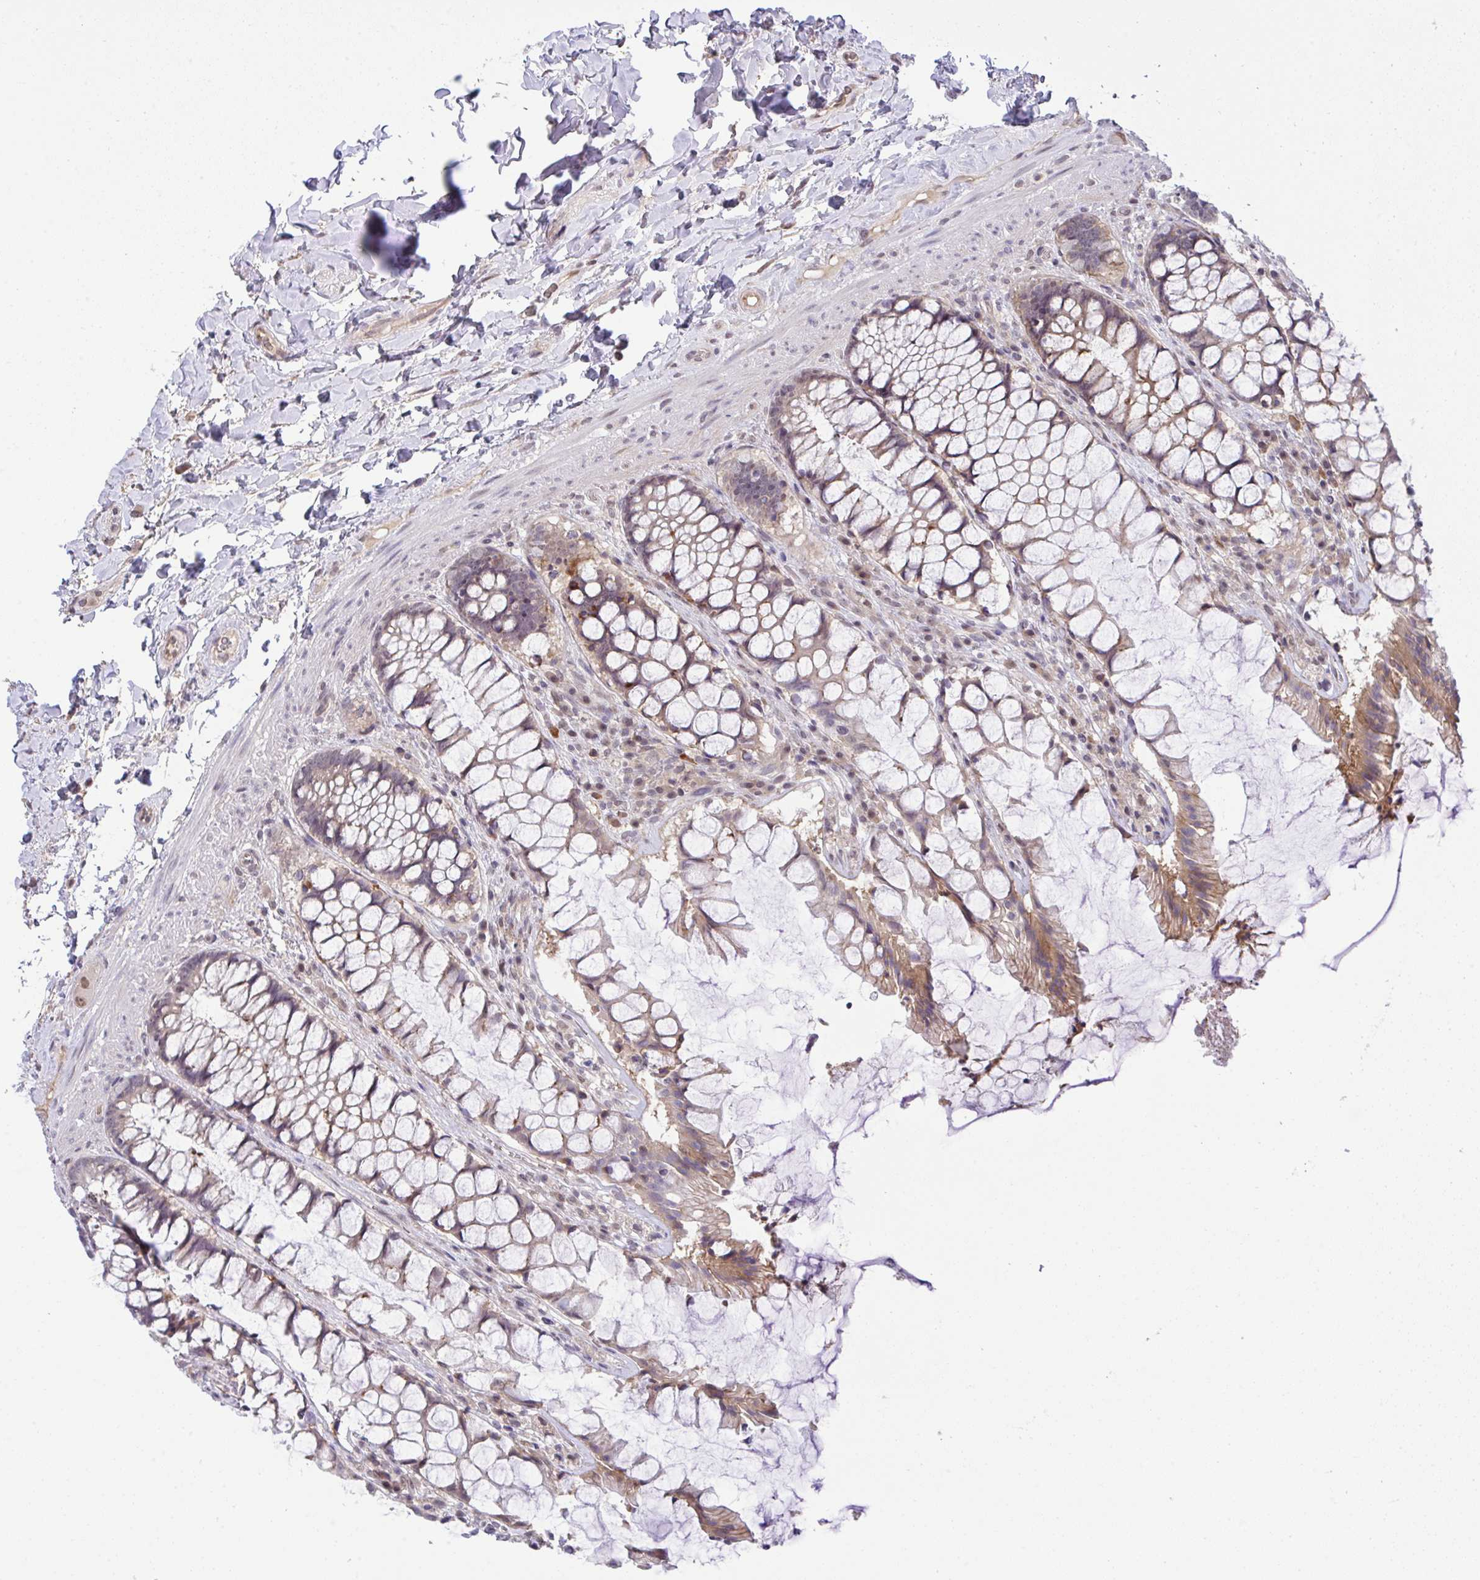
{"staining": {"intensity": "moderate", "quantity": ">75%", "location": "cytoplasmic/membranous"}, "tissue": "rectum", "cell_type": "Glandular cells", "image_type": "normal", "snomed": [{"axis": "morphology", "description": "Normal tissue, NOS"}, {"axis": "topography", "description": "Rectum"}], "caption": "High-power microscopy captured an IHC image of benign rectum, revealing moderate cytoplasmic/membranous staining in about >75% of glandular cells. The staining was performed using DAB (3,3'-diaminobenzidine) to visualize the protein expression in brown, while the nuclei were stained in blue with hematoxylin (Magnification: 20x).", "gene": "C9orf64", "patient": {"sex": "female", "age": 58}}